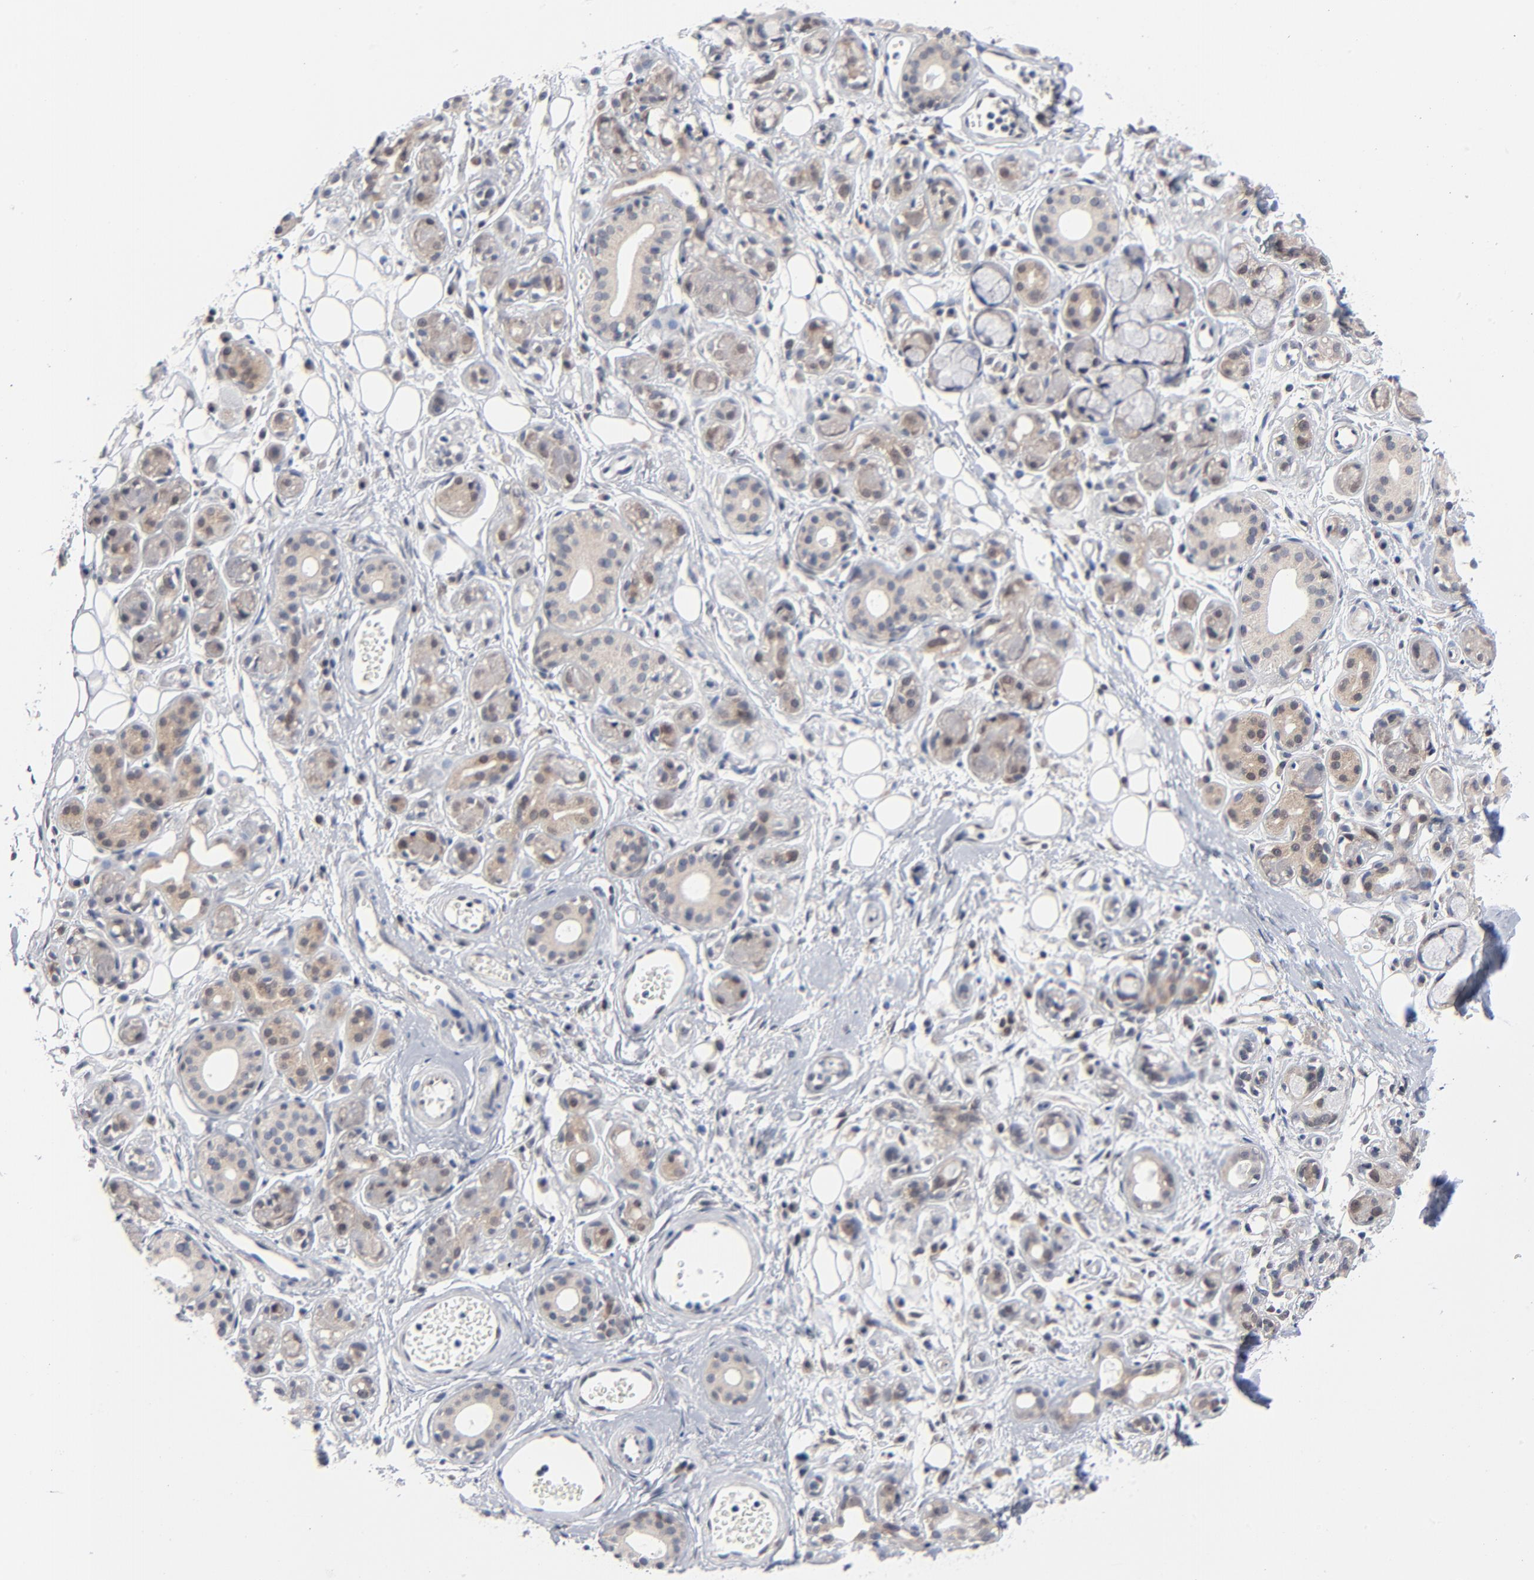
{"staining": {"intensity": "weak", "quantity": "25%-75%", "location": "cytoplasmic/membranous"}, "tissue": "salivary gland", "cell_type": "Glandular cells", "image_type": "normal", "snomed": [{"axis": "morphology", "description": "Normal tissue, NOS"}, {"axis": "topography", "description": "Salivary gland"}], "caption": "Brown immunohistochemical staining in normal salivary gland exhibits weak cytoplasmic/membranous staining in approximately 25%-75% of glandular cells.", "gene": "RPS6KB1", "patient": {"sex": "male", "age": 54}}